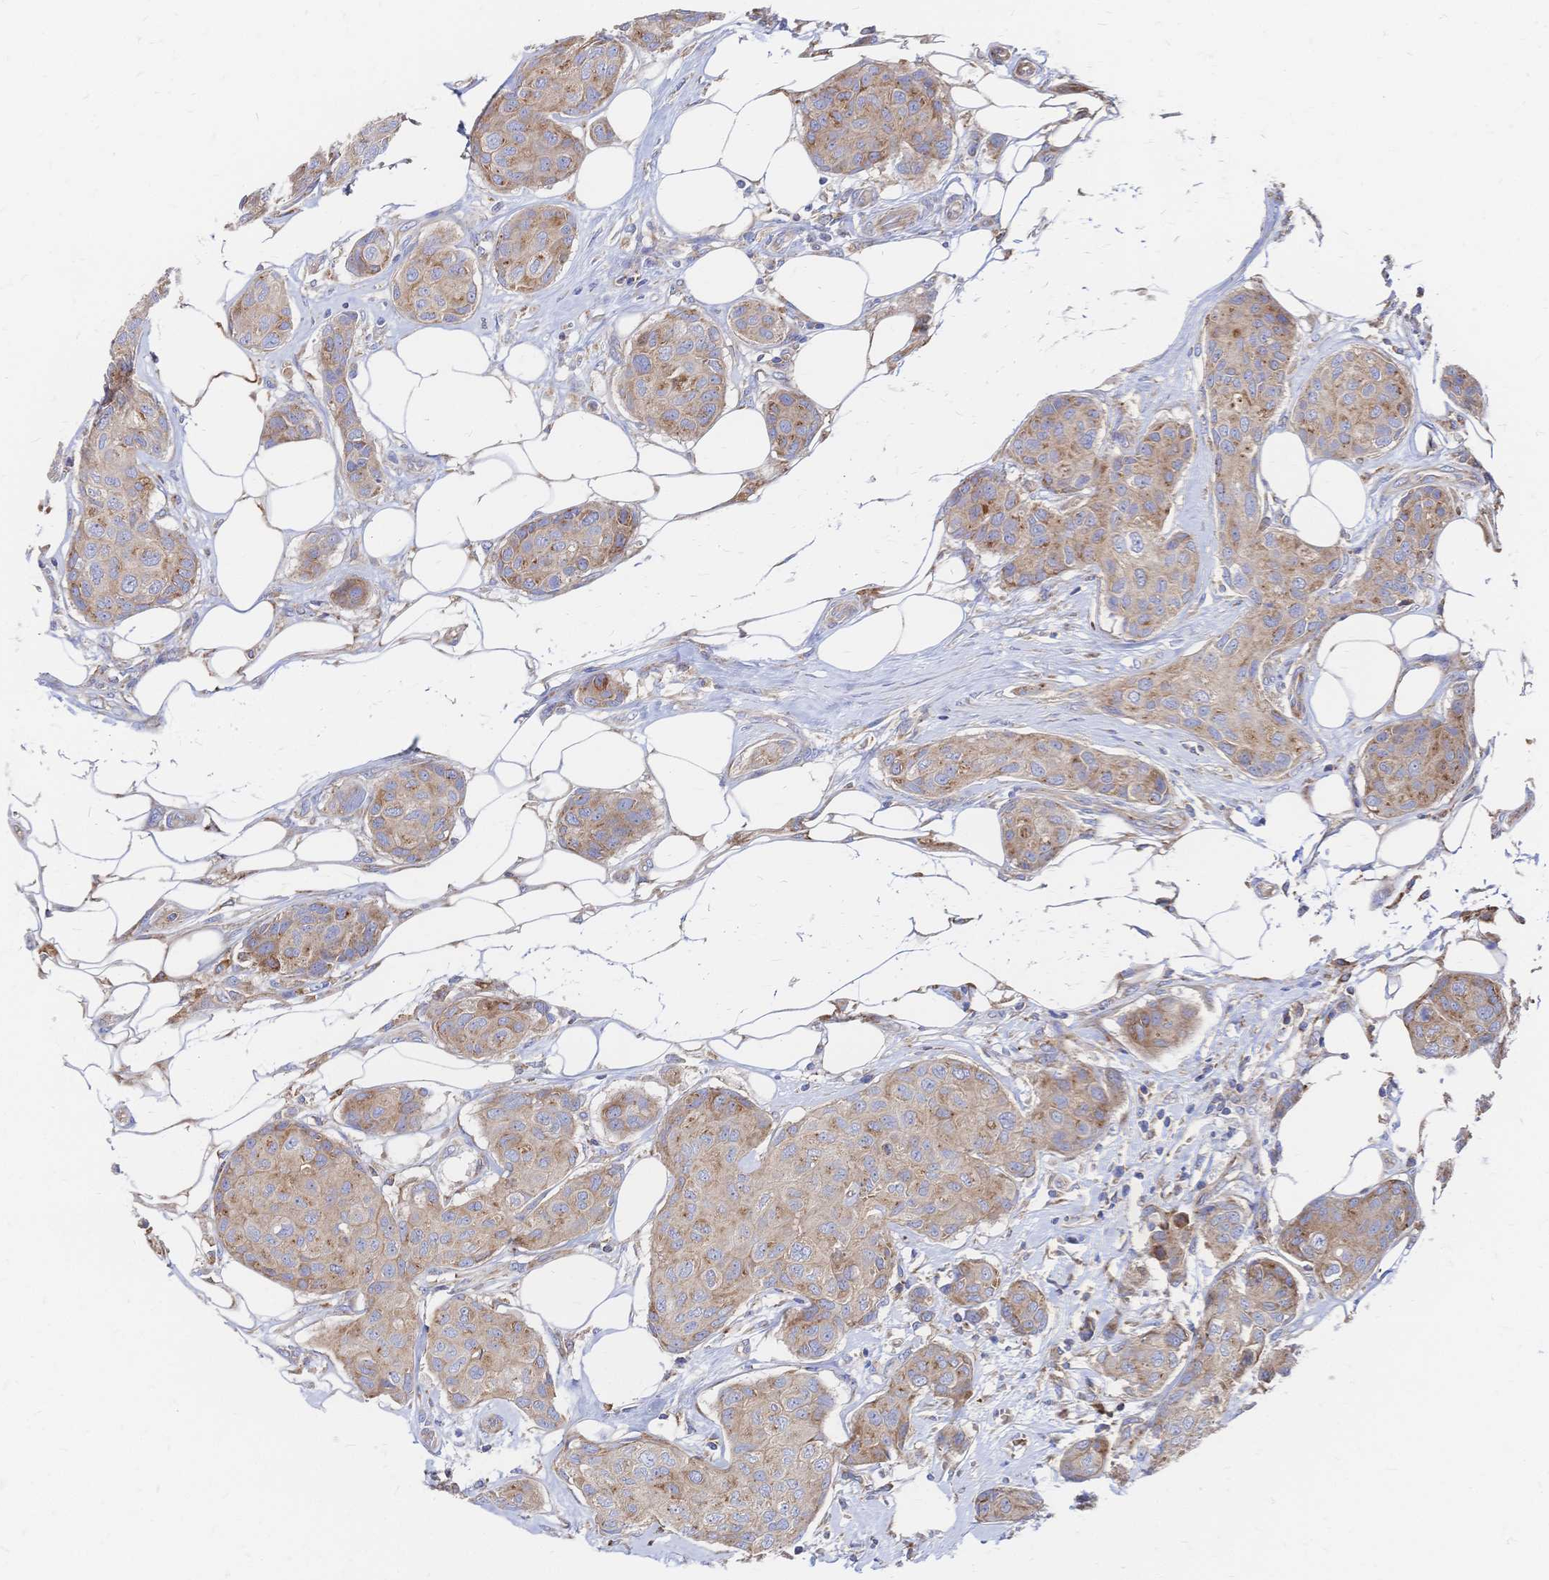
{"staining": {"intensity": "moderate", "quantity": "25%-75%", "location": "cytoplasmic/membranous"}, "tissue": "breast cancer", "cell_type": "Tumor cells", "image_type": "cancer", "snomed": [{"axis": "morphology", "description": "Duct carcinoma"}, {"axis": "topography", "description": "Breast"}, {"axis": "topography", "description": "Lymph node"}], "caption": "A medium amount of moderate cytoplasmic/membranous staining is present in about 25%-75% of tumor cells in breast cancer (invasive ductal carcinoma) tissue.", "gene": "SORBS1", "patient": {"sex": "female", "age": 80}}